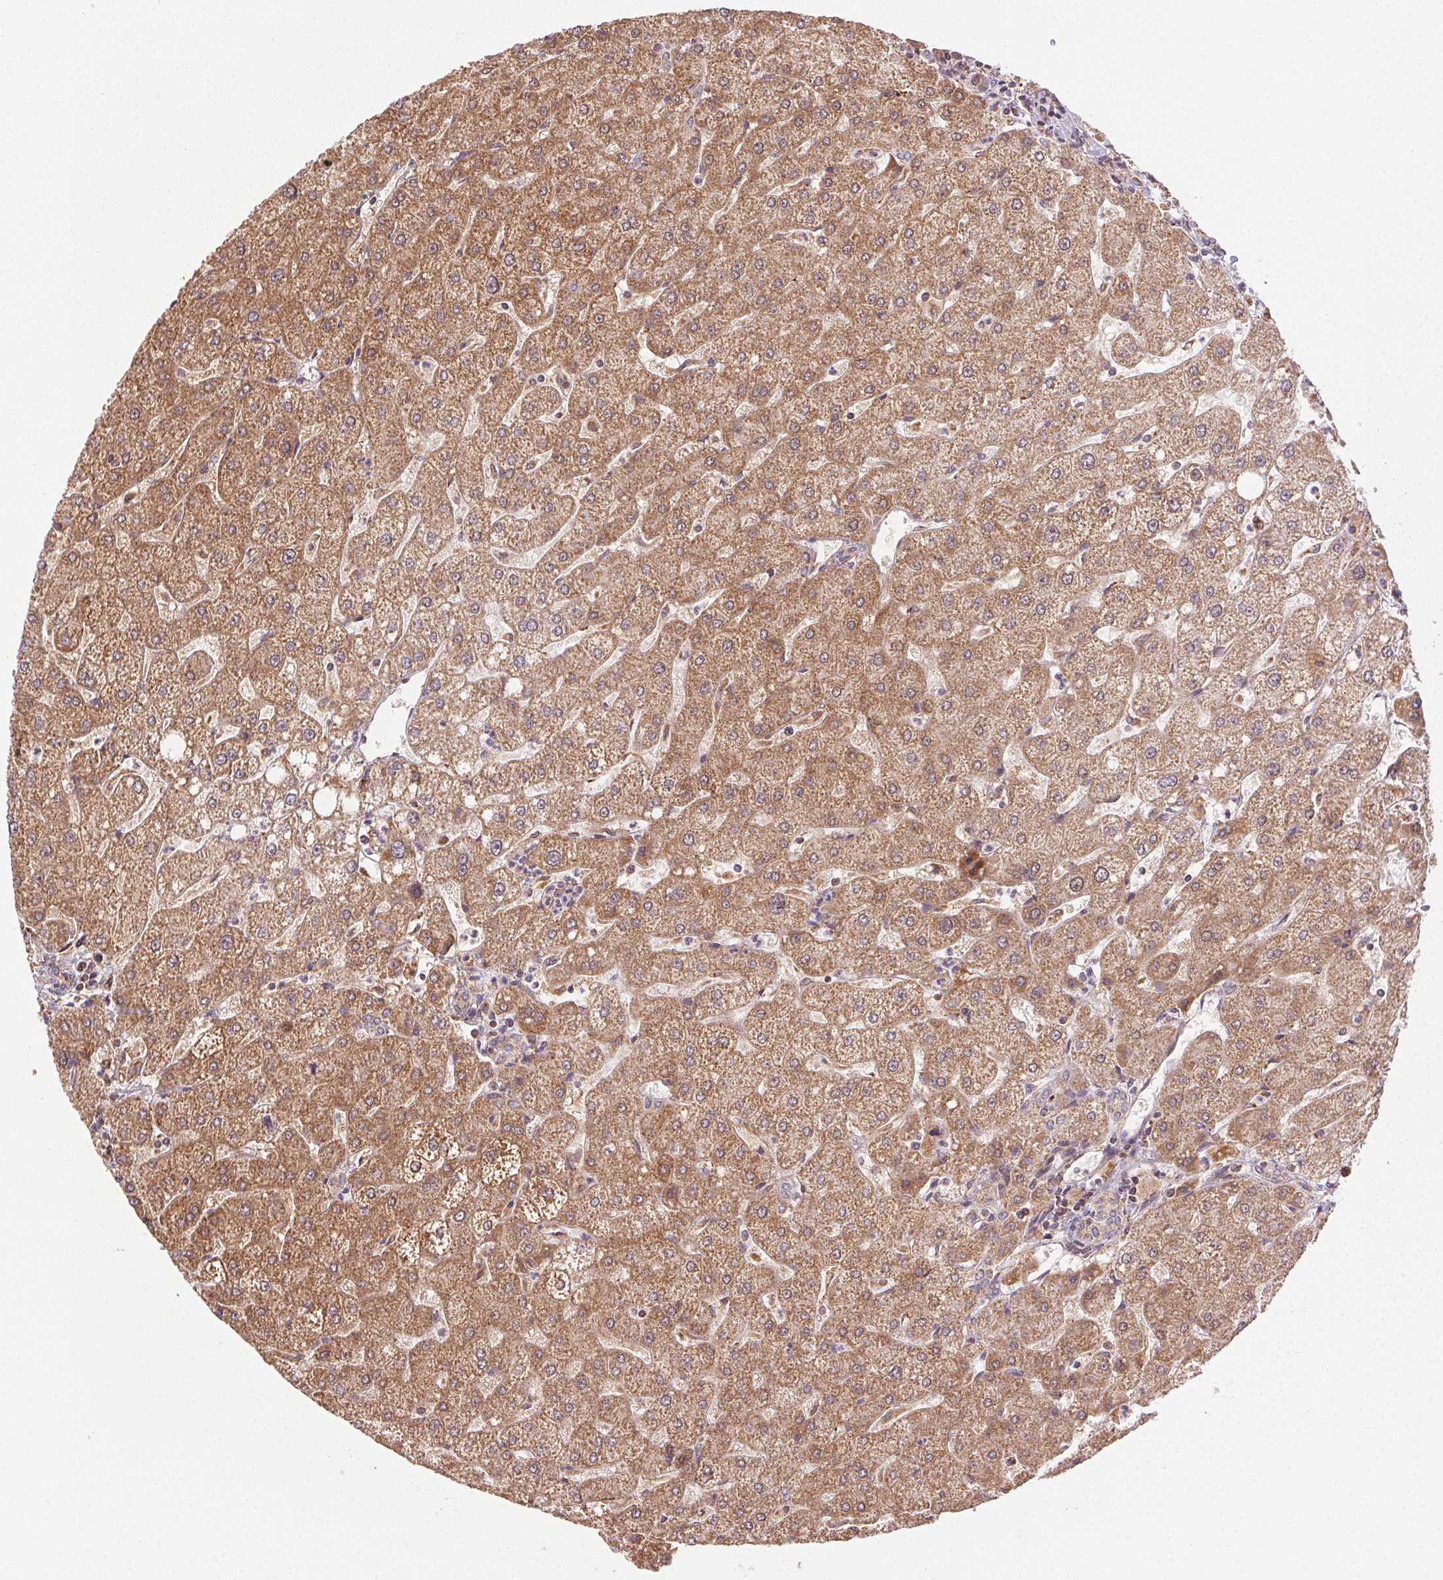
{"staining": {"intensity": "moderate", "quantity": ">75%", "location": "cytoplasmic/membranous"}, "tissue": "liver", "cell_type": "Cholangiocytes", "image_type": "normal", "snomed": [{"axis": "morphology", "description": "Normal tissue, NOS"}, {"axis": "topography", "description": "Liver"}], "caption": "This image demonstrates immunohistochemistry staining of benign human liver, with medium moderate cytoplasmic/membranous expression in about >75% of cholangiocytes.", "gene": "CLPB", "patient": {"sex": "male", "age": 67}}